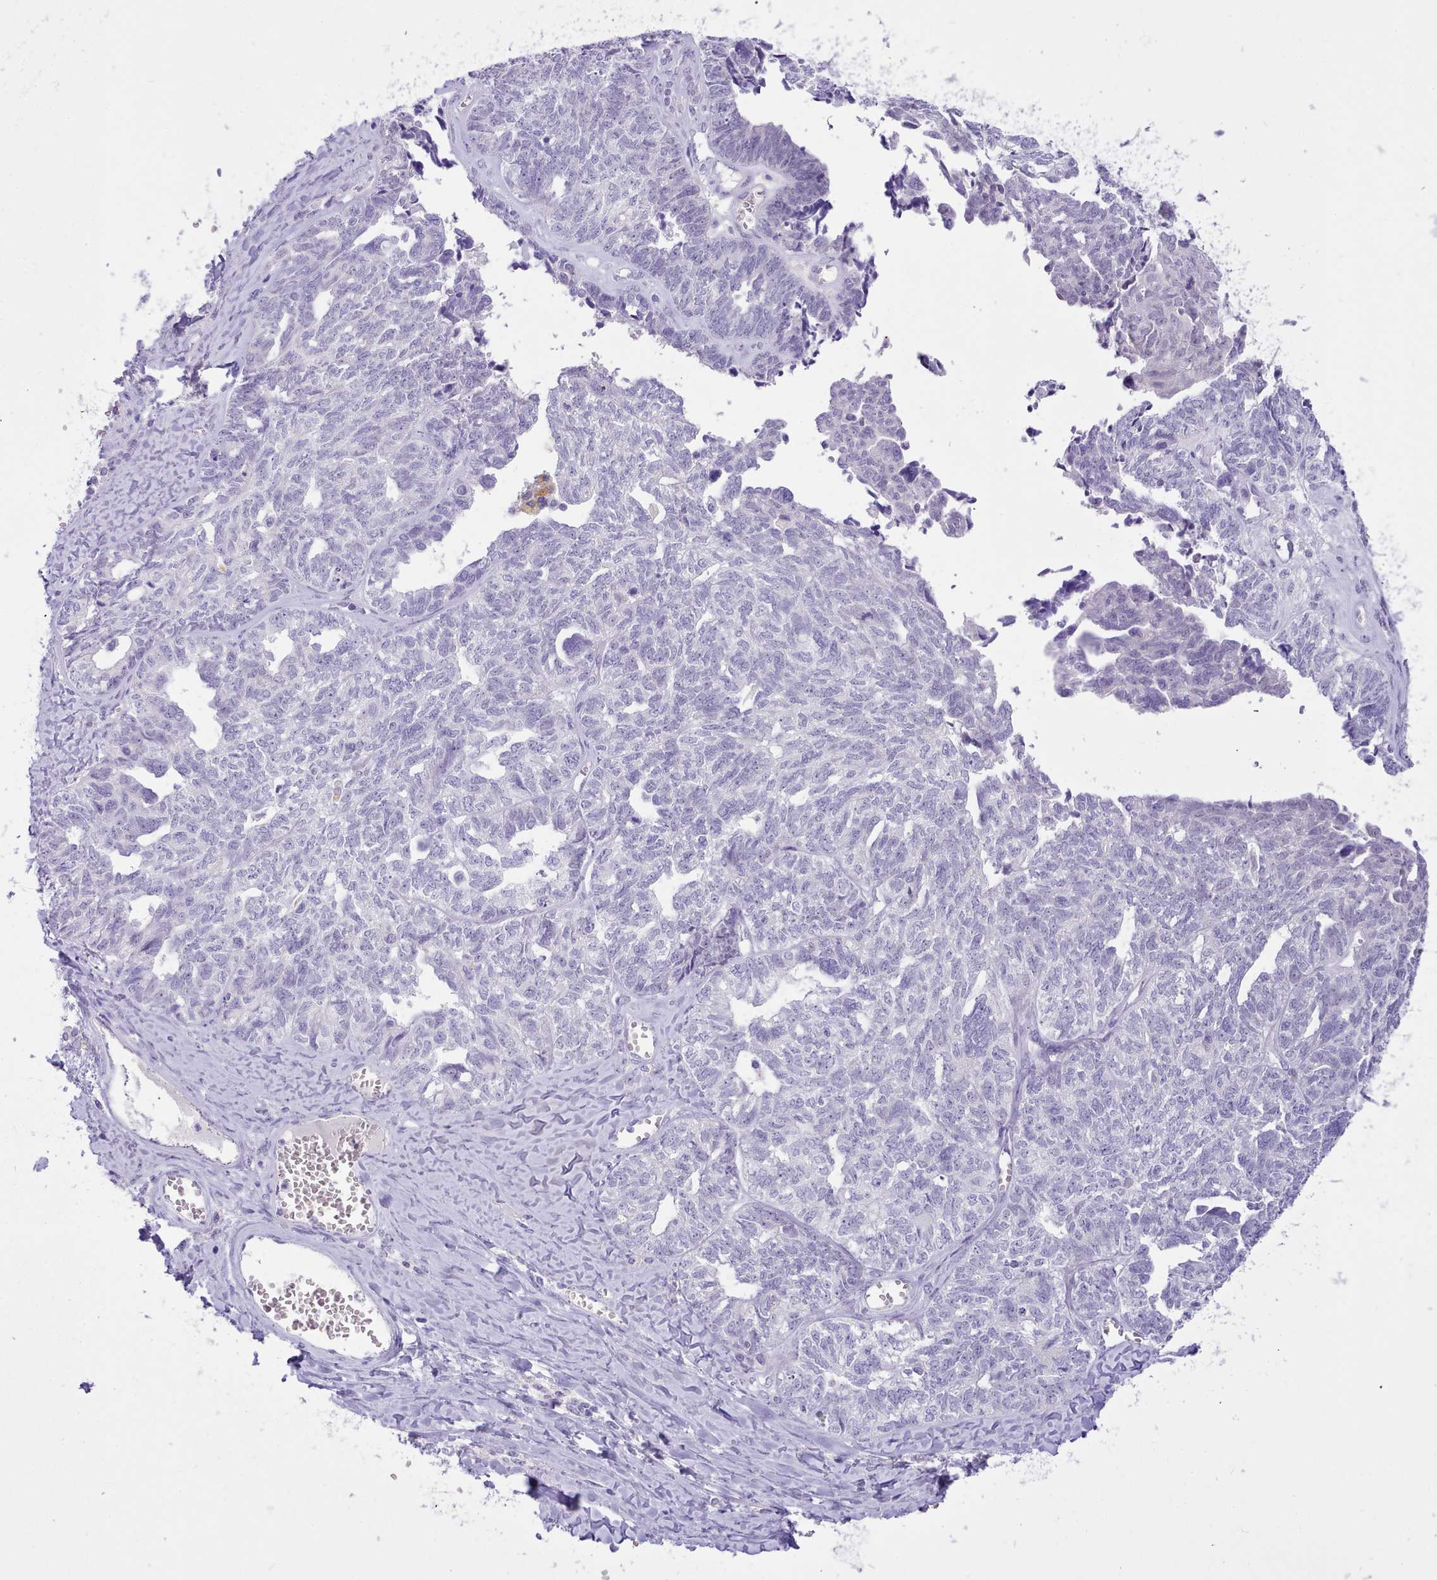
{"staining": {"intensity": "negative", "quantity": "none", "location": "none"}, "tissue": "ovarian cancer", "cell_type": "Tumor cells", "image_type": "cancer", "snomed": [{"axis": "morphology", "description": "Cystadenocarcinoma, serous, NOS"}, {"axis": "topography", "description": "Ovary"}], "caption": "Immunohistochemical staining of ovarian cancer (serous cystadenocarcinoma) demonstrates no significant positivity in tumor cells.", "gene": "LRRC37A", "patient": {"sex": "female", "age": 79}}